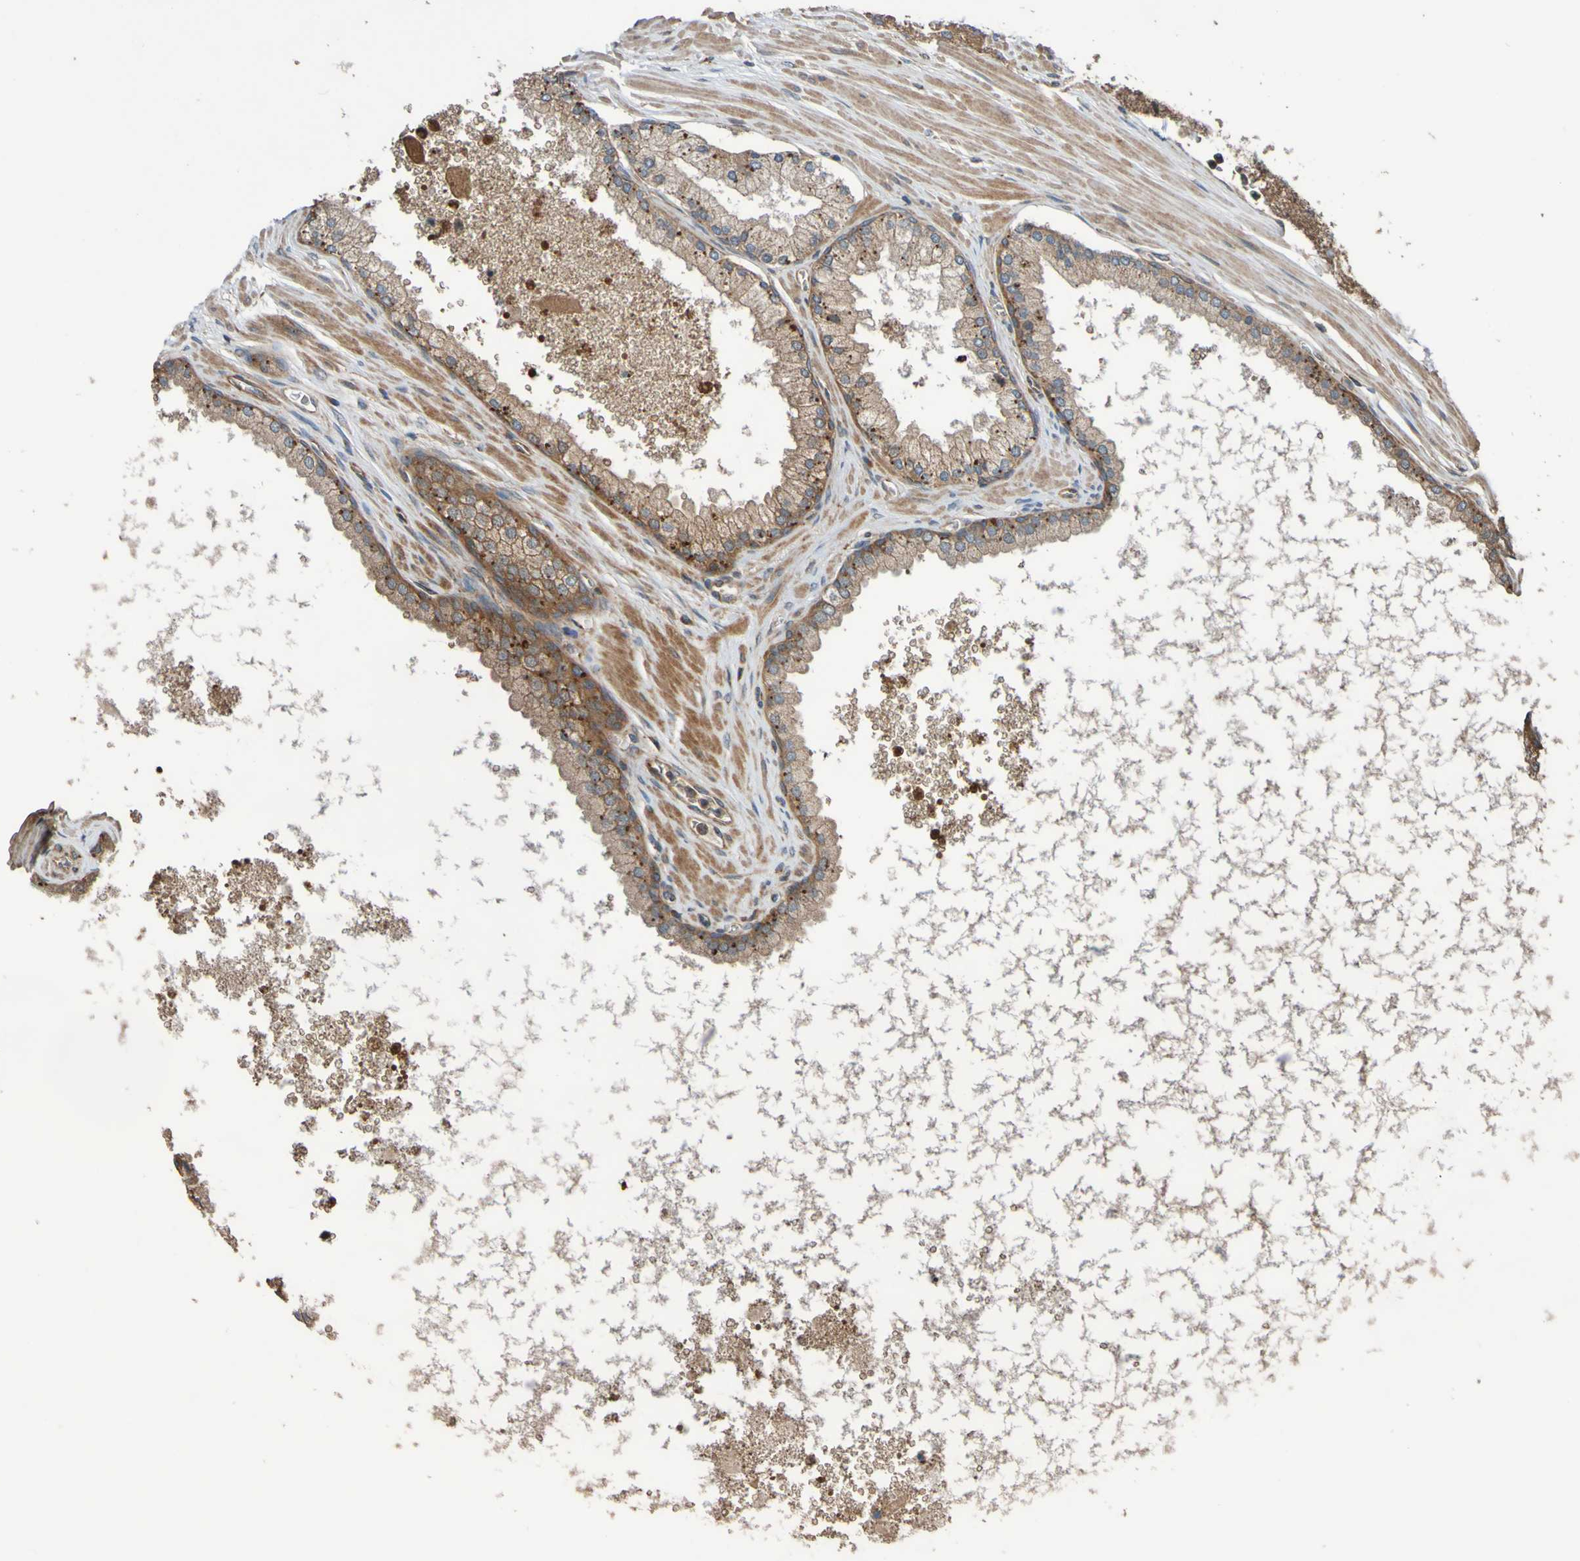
{"staining": {"intensity": "moderate", "quantity": "25%-75%", "location": "cytoplasmic/membranous"}, "tissue": "prostate cancer", "cell_type": "Tumor cells", "image_type": "cancer", "snomed": [{"axis": "morphology", "description": "Adenocarcinoma, High grade"}, {"axis": "topography", "description": "Prostate"}], "caption": "High-grade adenocarcinoma (prostate) stained for a protein (brown) reveals moderate cytoplasmic/membranous positive expression in approximately 25%-75% of tumor cells.", "gene": "UCN", "patient": {"sex": "male", "age": 65}}